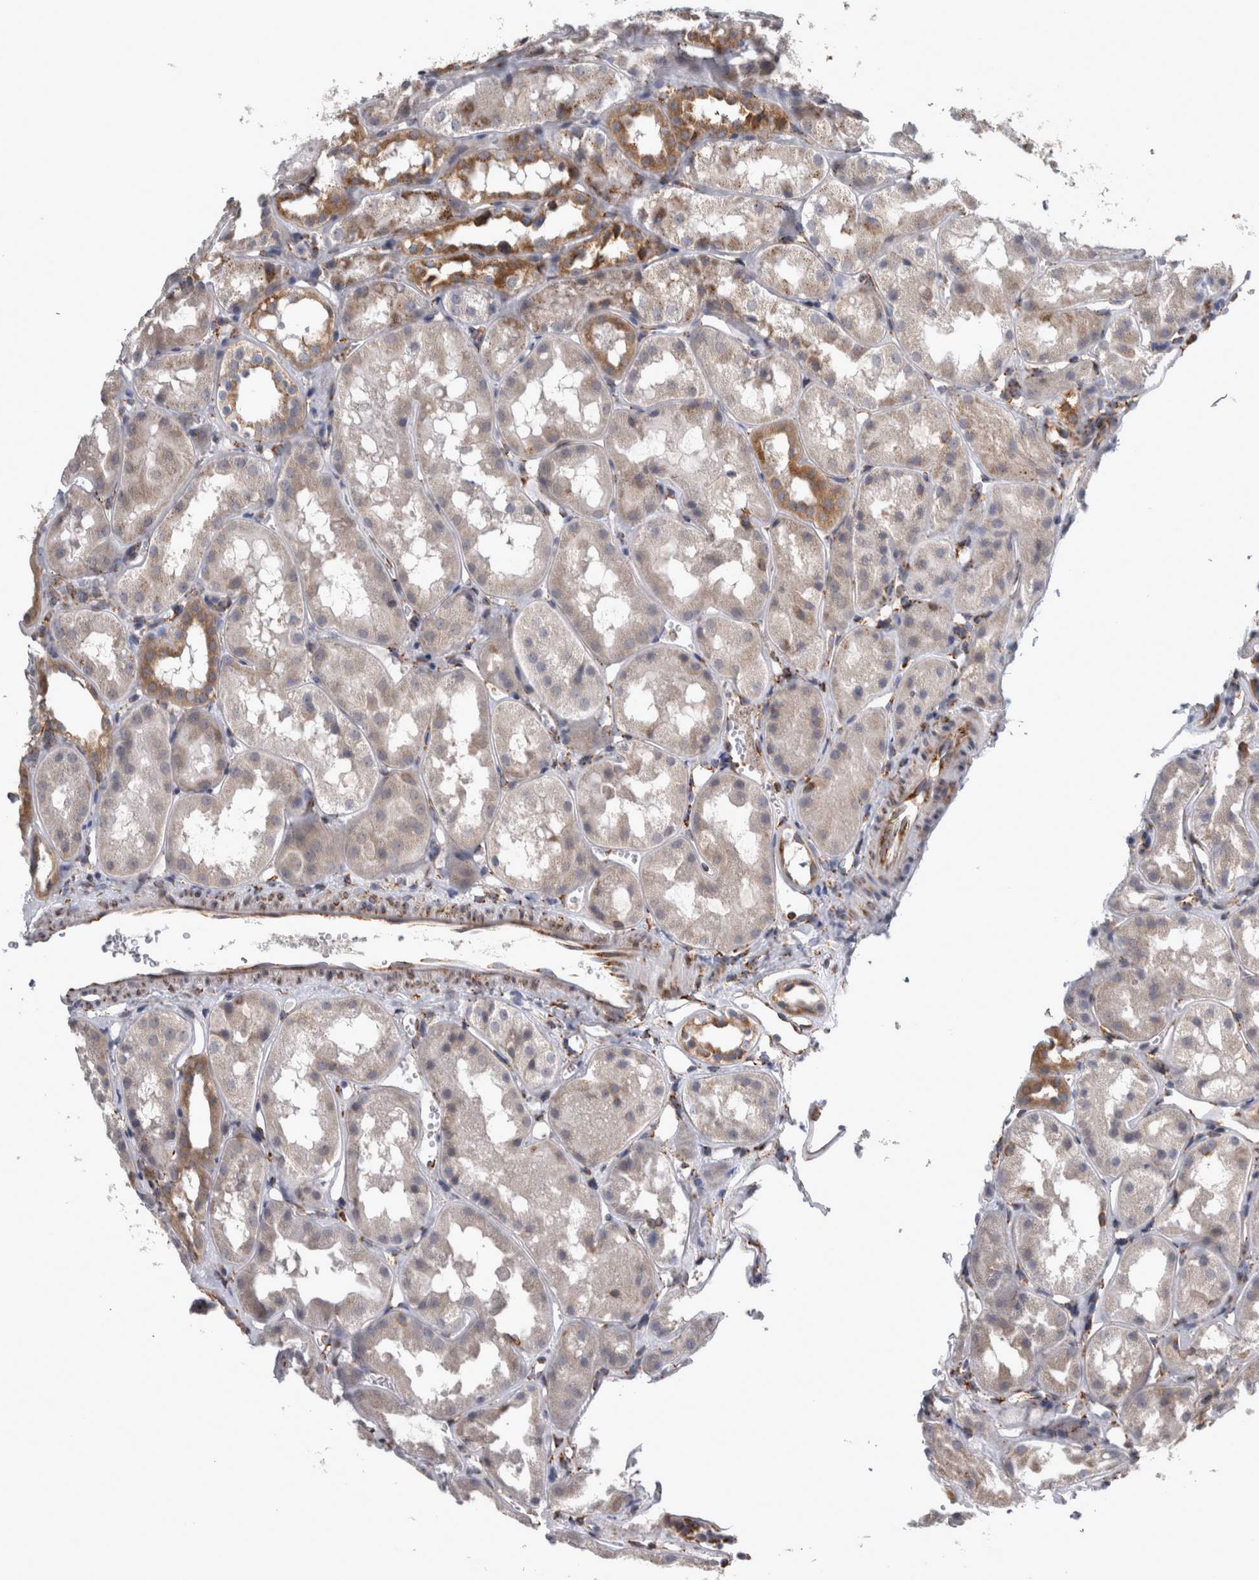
{"staining": {"intensity": "strong", "quantity": ">75%", "location": "cytoplasmic/membranous"}, "tissue": "kidney", "cell_type": "Cells in glomeruli", "image_type": "normal", "snomed": [{"axis": "morphology", "description": "Normal tissue, NOS"}, {"axis": "topography", "description": "Kidney"}], "caption": "Immunohistochemistry (IHC) of benign human kidney displays high levels of strong cytoplasmic/membranous expression in about >75% of cells in glomeruli.", "gene": "FHIP2B", "patient": {"sex": "male", "age": 16}}